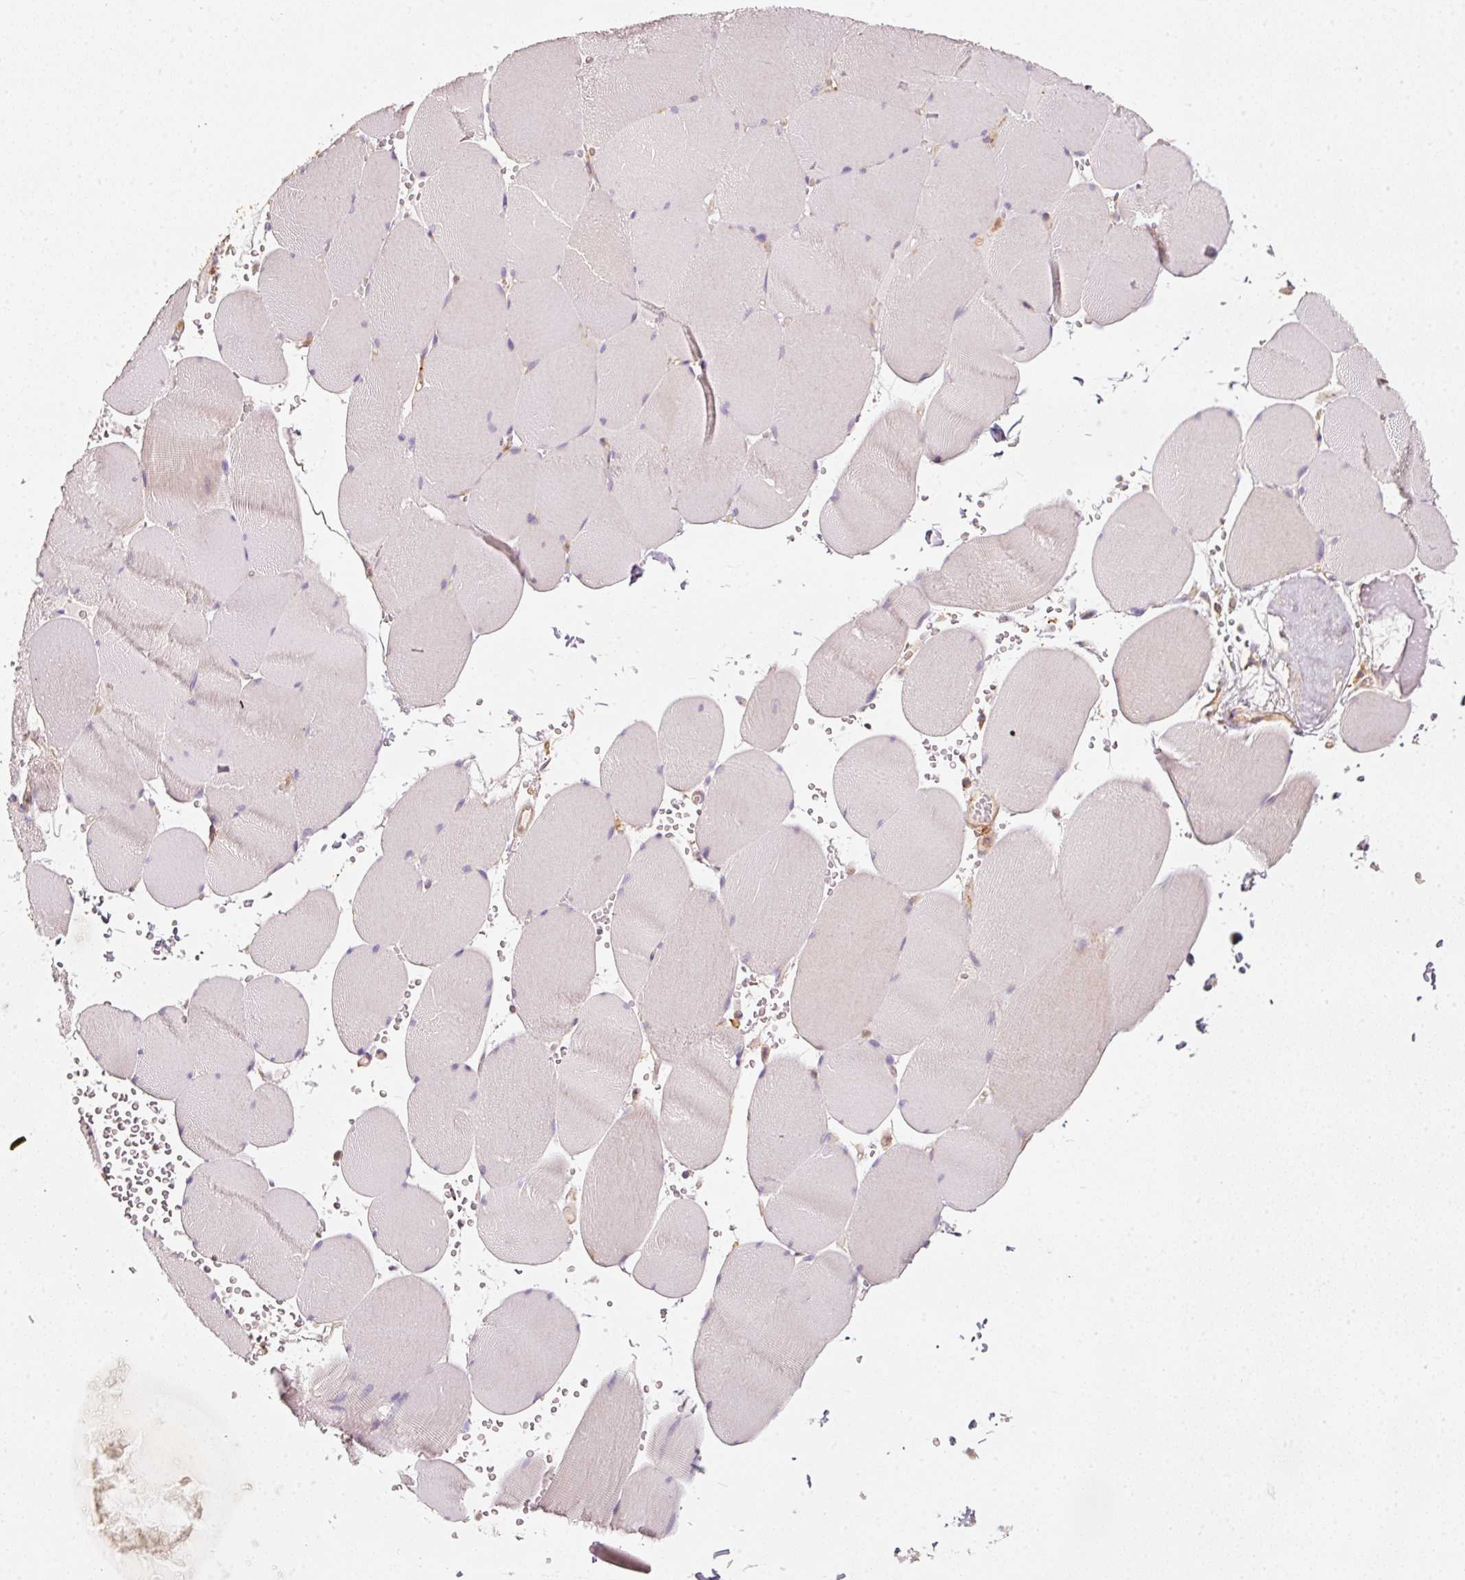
{"staining": {"intensity": "negative", "quantity": "none", "location": "none"}, "tissue": "skeletal muscle", "cell_type": "Myocytes", "image_type": "normal", "snomed": [{"axis": "morphology", "description": "Normal tissue, NOS"}, {"axis": "topography", "description": "Skeletal muscle"}, {"axis": "topography", "description": "Head-Neck"}], "caption": "Immunohistochemistry of unremarkable human skeletal muscle exhibits no positivity in myocytes.", "gene": "IQGAP2", "patient": {"sex": "male", "age": 66}}